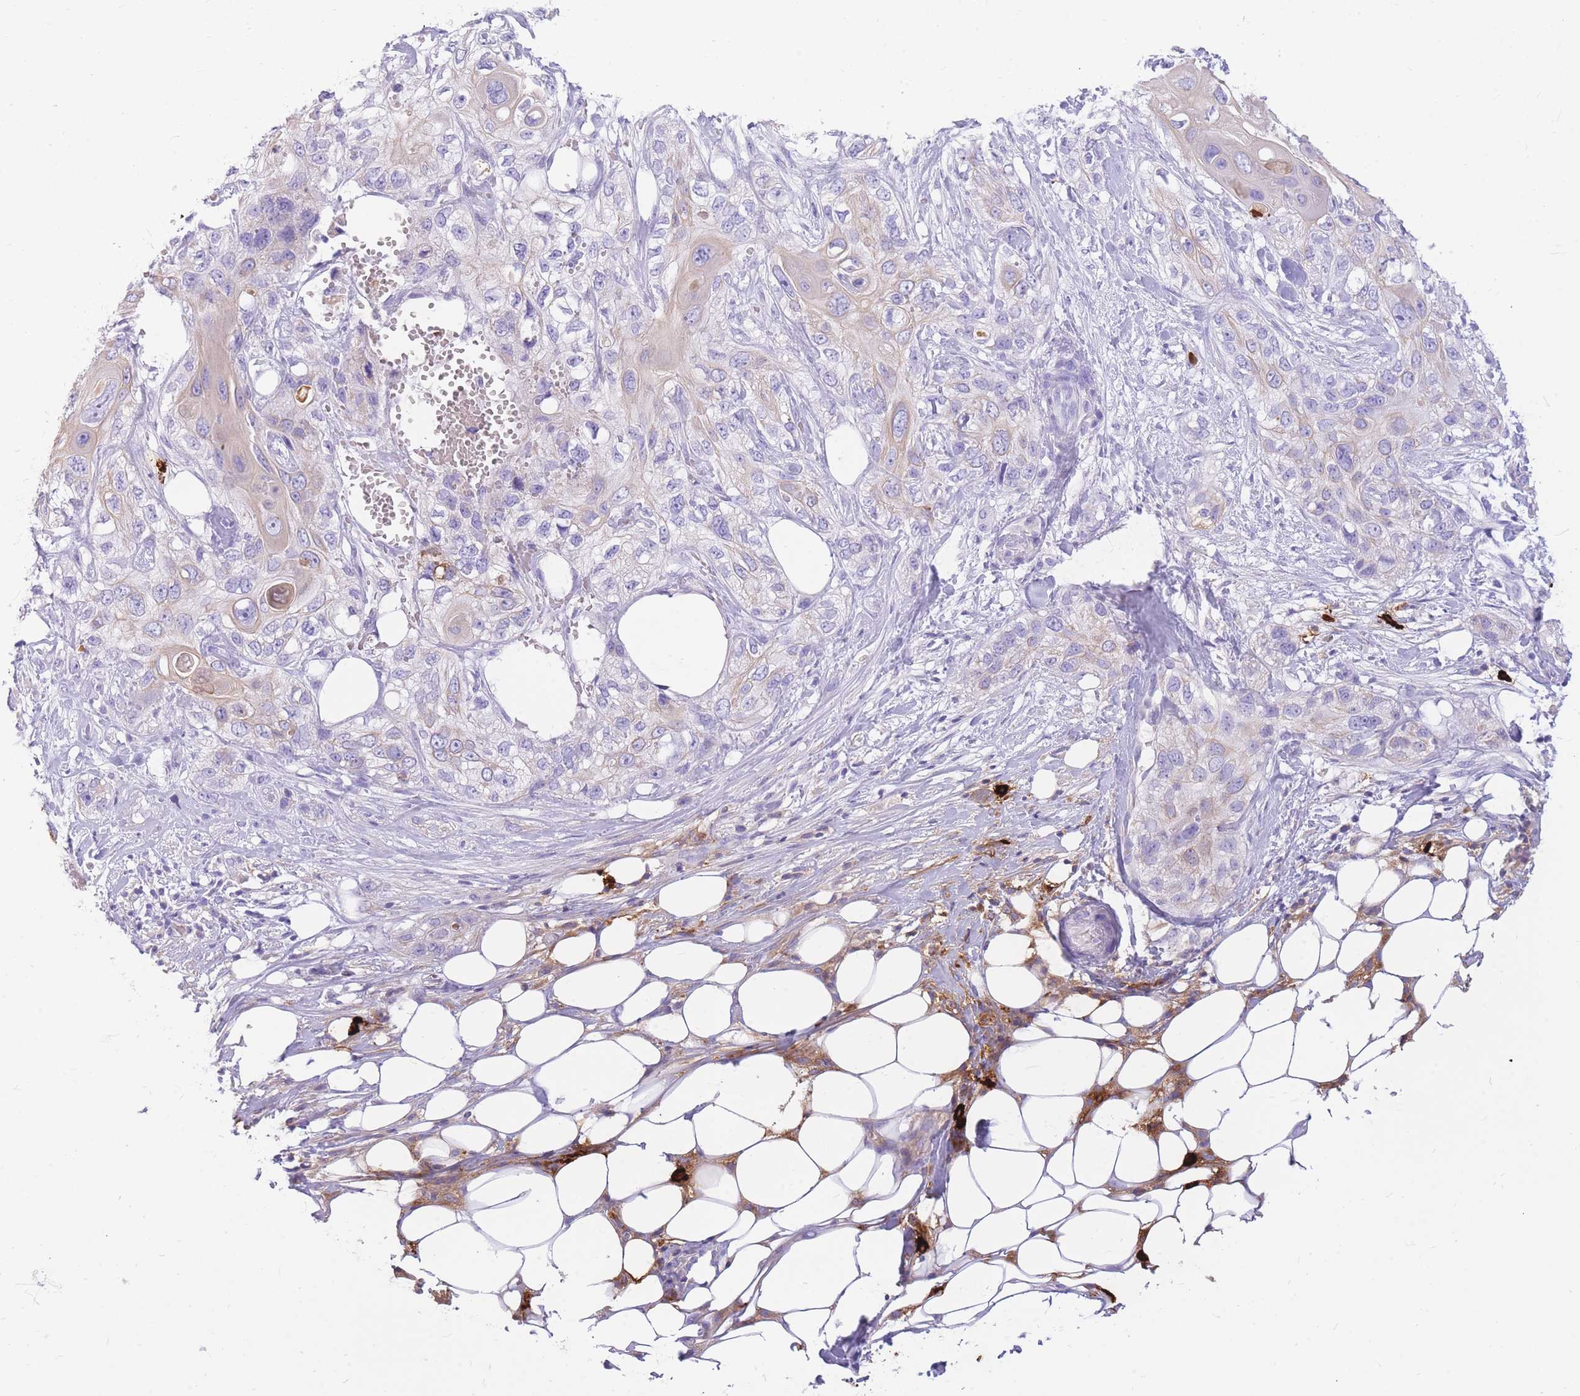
{"staining": {"intensity": "weak", "quantity": "<25%", "location": "cytoplasmic/membranous"}, "tissue": "skin cancer", "cell_type": "Tumor cells", "image_type": "cancer", "snomed": [{"axis": "morphology", "description": "Normal tissue, NOS"}, {"axis": "morphology", "description": "Squamous cell carcinoma, NOS"}, {"axis": "topography", "description": "Skin"}], "caption": "Tumor cells show no significant protein expression in skin squamous cell carcinoma.", "gene": "TPSAB1", "patient": {"sex": "male", "age": 72}}